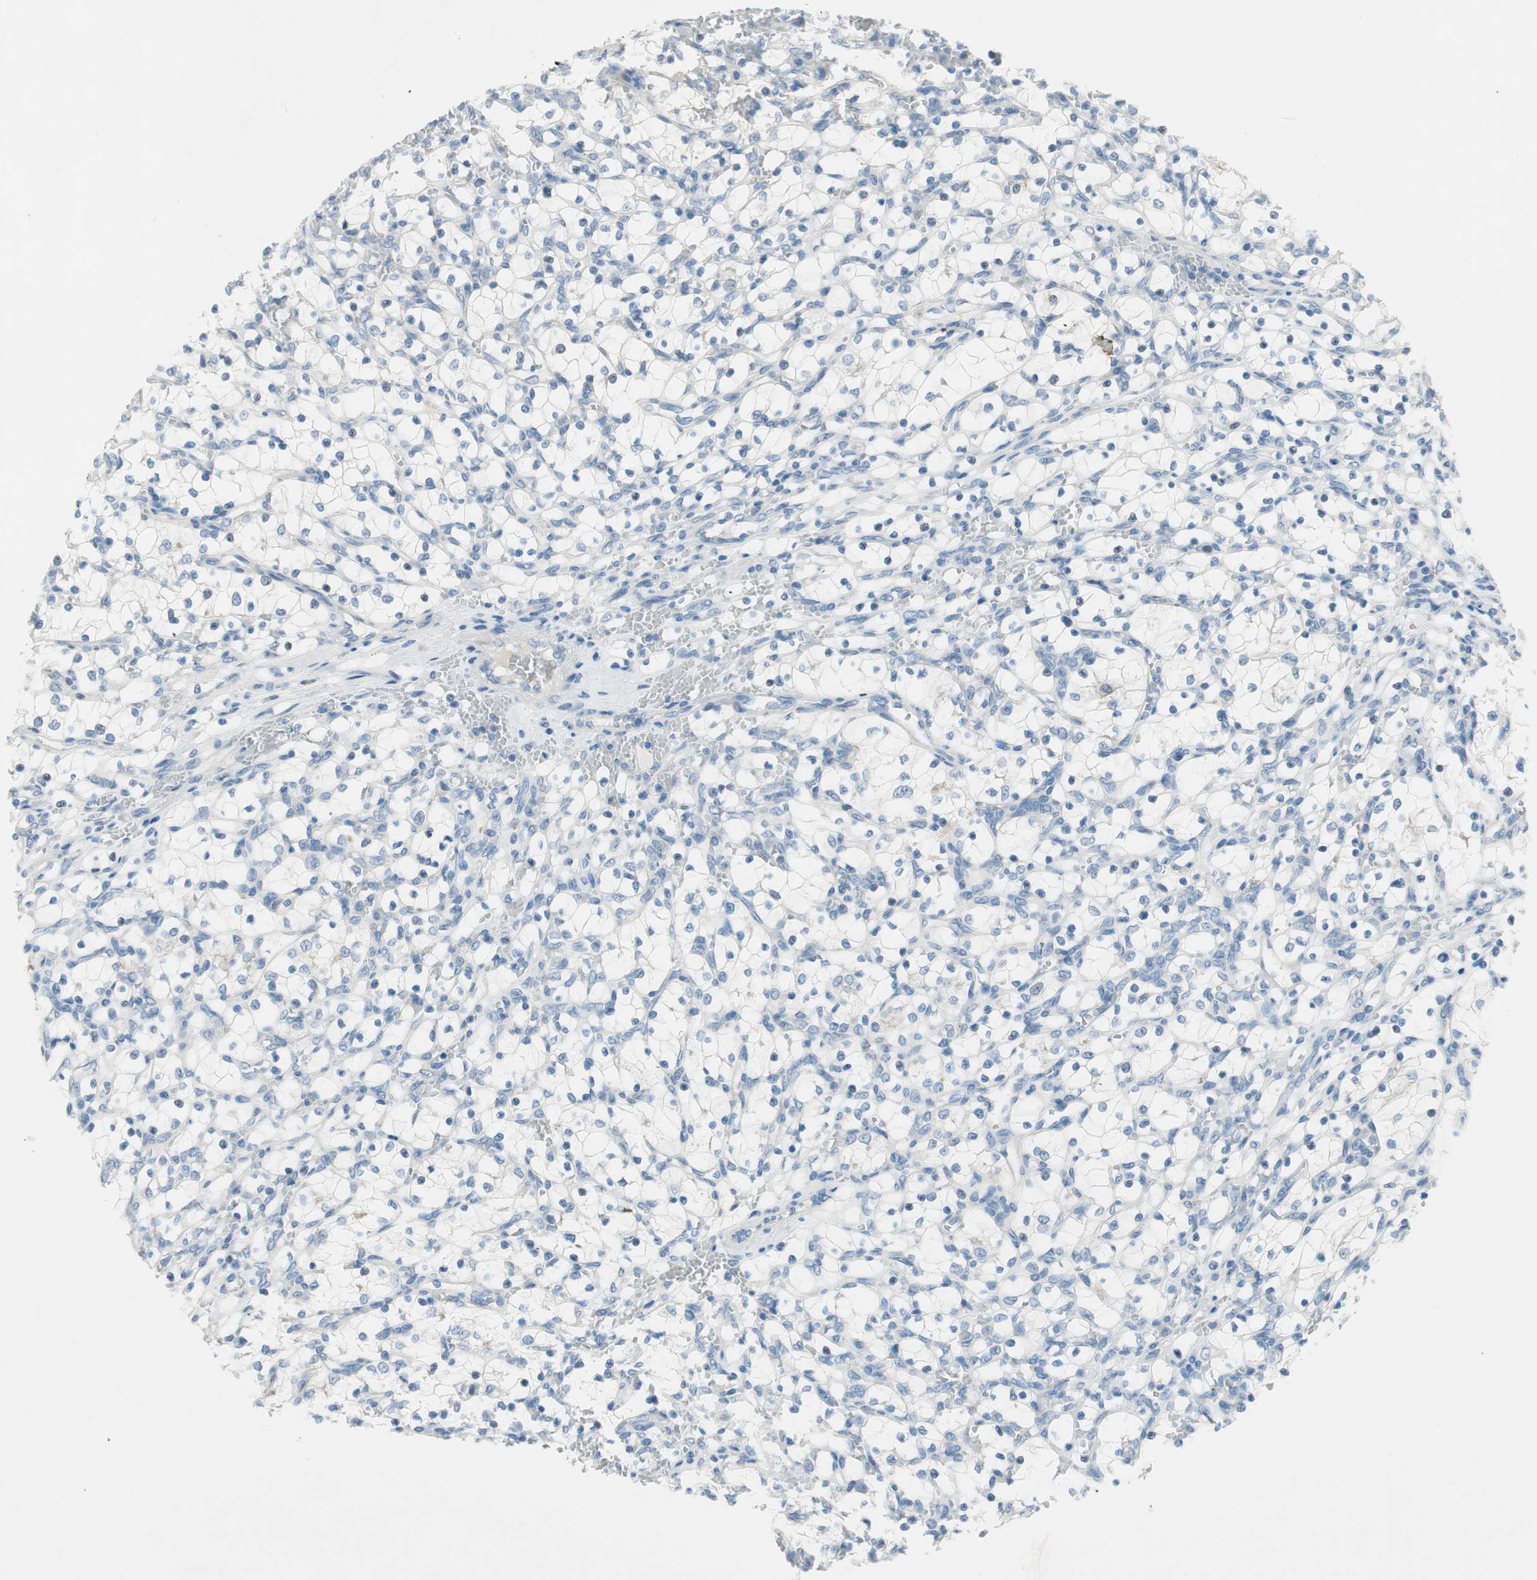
{"staining": {"intensity": "negative", "quantity": "none", "location": "none"}, "tissue": "renal cancer", "cell_type": "Tumor cells", "image_type": "cancer", "snomed": [{"axis": "morphology", "description": "Adenocarcinoma, NOS"}, {"axis": "topography", "description": "Kidney"}], "caption": "IHC histopathology image of human renal adenocarcinoma stained for a protein (brown), which reveals no expression in tumor cells.", "gene": "PRRG4", "patient": {"sex": "female", "age": 69}}